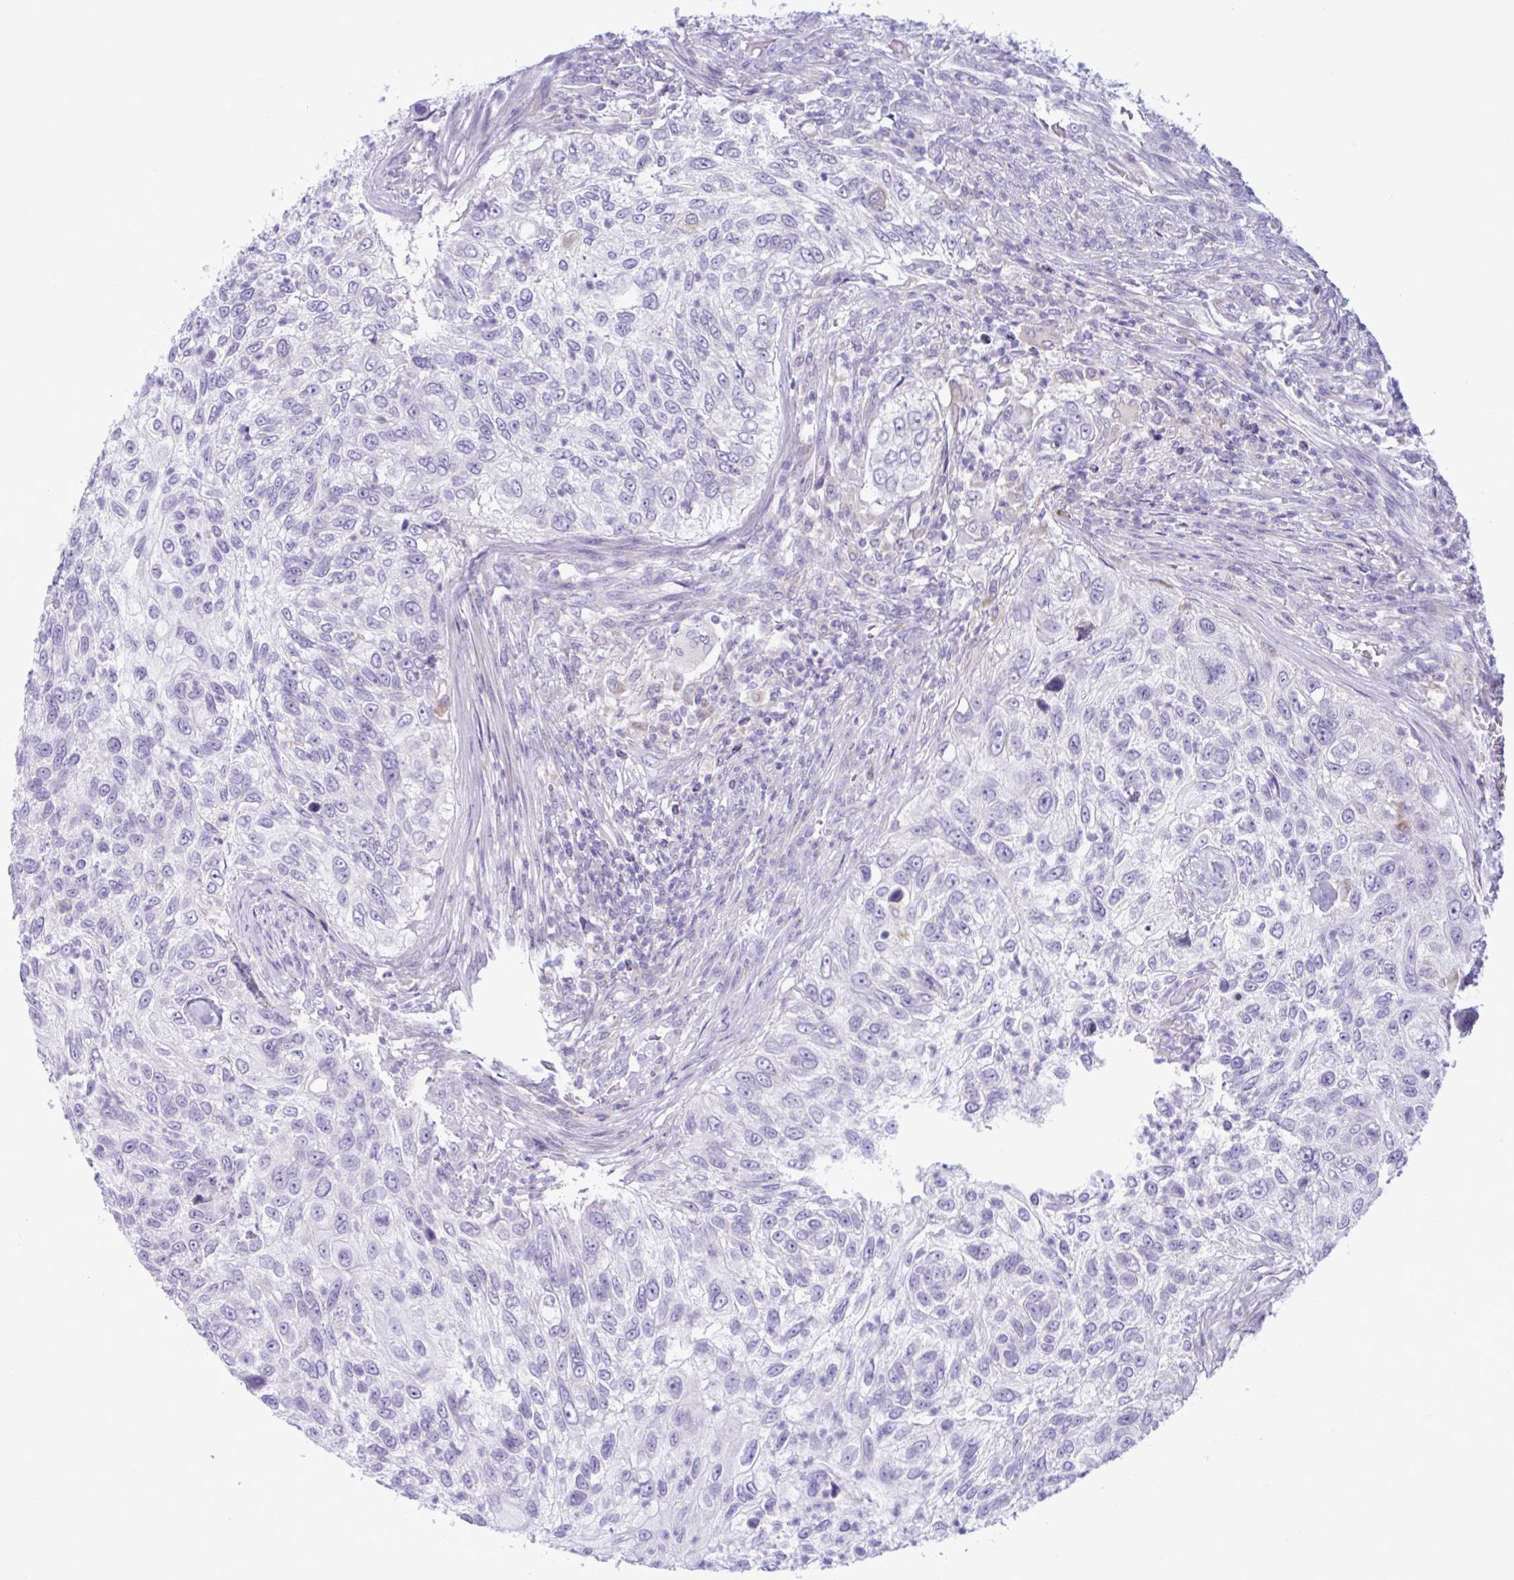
{"staining": {"intensity": "negative", "quantity": "none", "location": "none"}, "tissue": "urothelial cancer", "cell_type": "Tumor cells", "image_type": "cancer", "snomed": [{"axis": "morphology", "description": "Urothelial carcinoma, High grade"}, {"axis": "topography", "description": "Urinary bladder"}], "caption": "High magnification brightfield microscopy of urothelial cancer stained with DAB (brown) and counterstained with hematoxylin (blue): tumor cells show no significant positivity.", "gene": "SREBF1", "patient": {"sex": "female", "age": 60}}